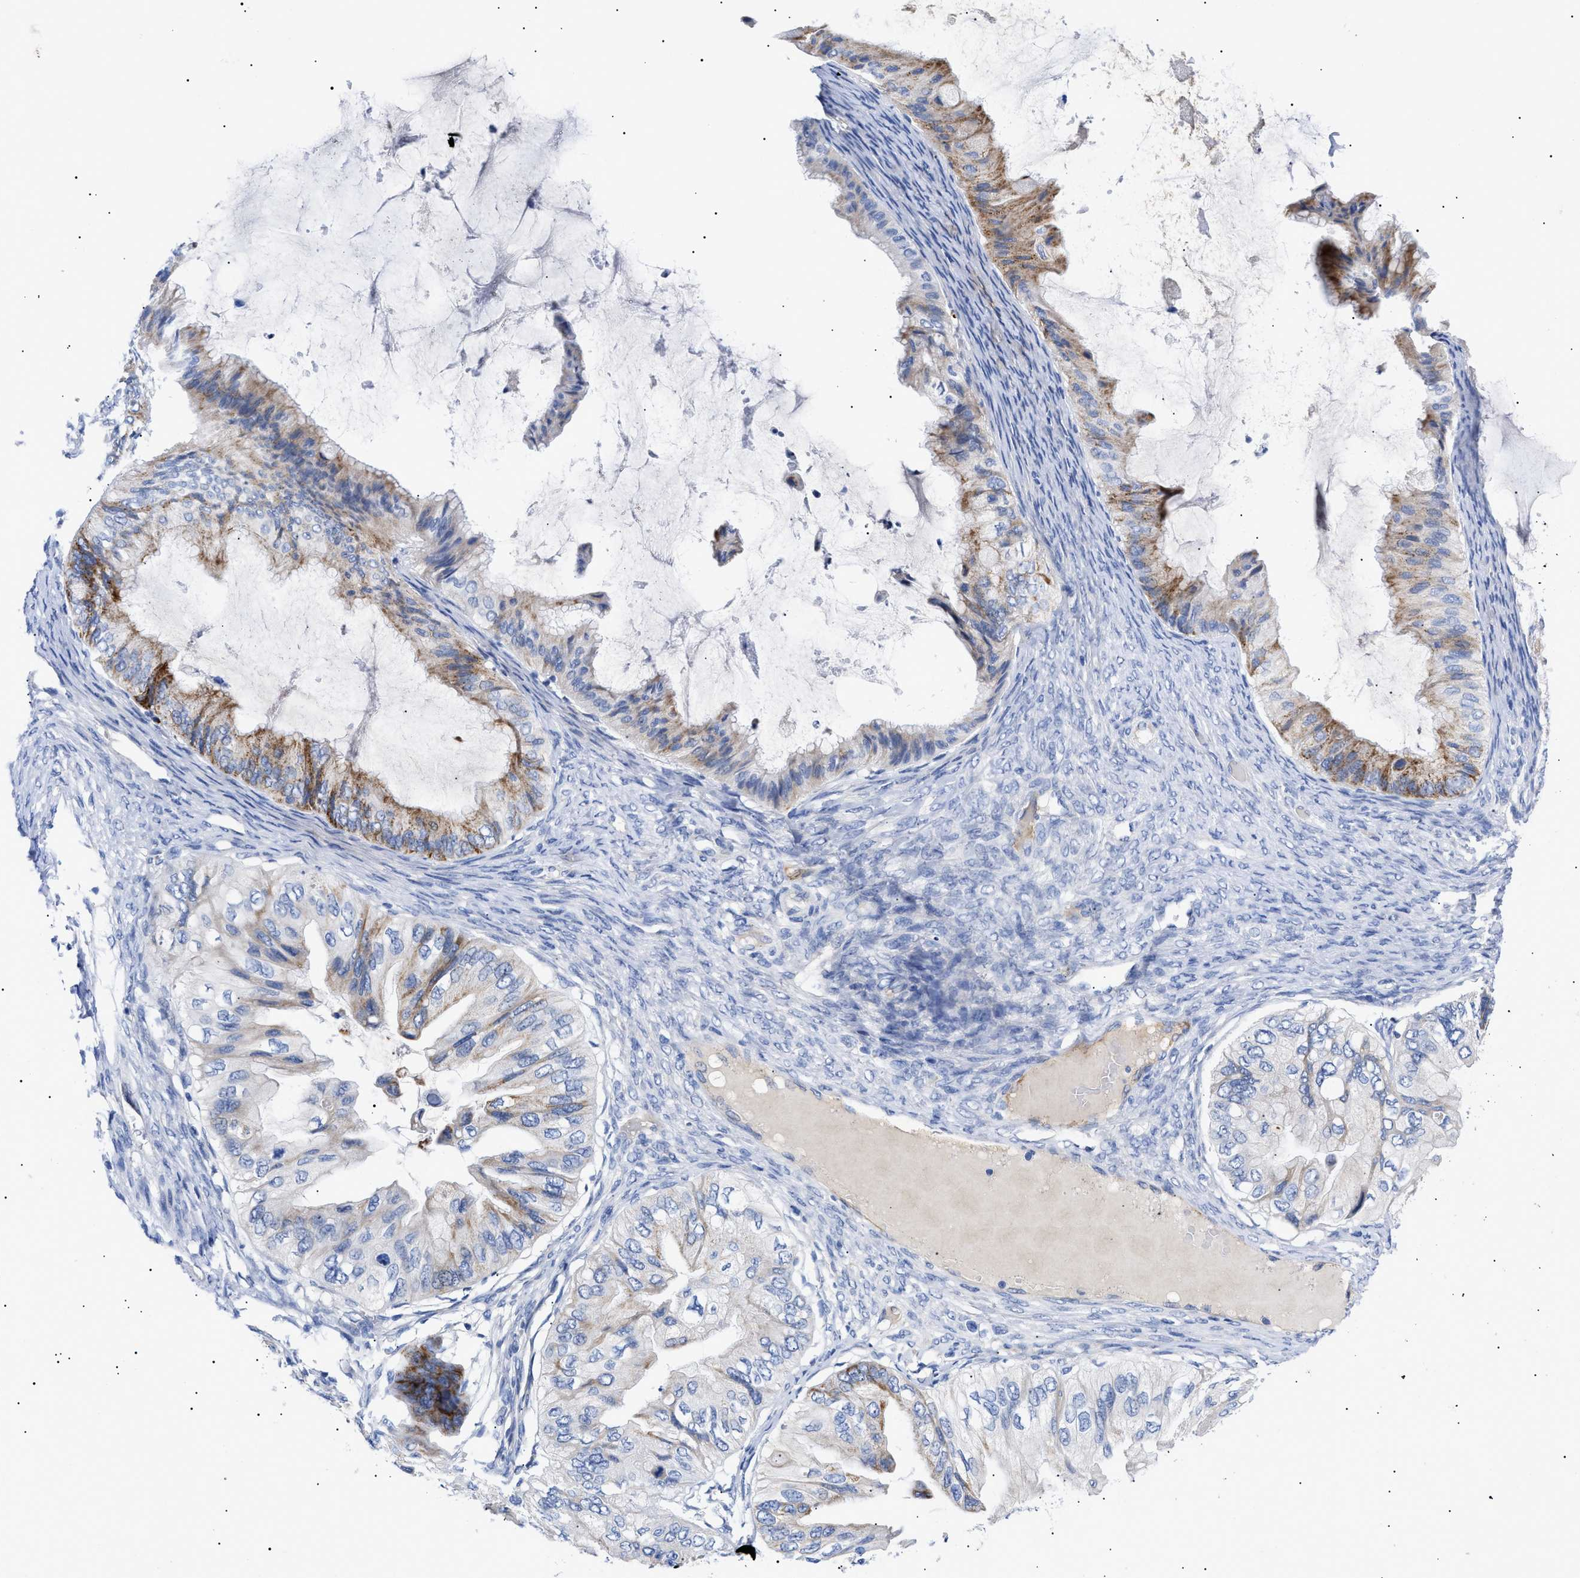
{"staining": {"intensity": "moderate", "quantity": ">75%", "location": "cytoplasmic/membranous"}, "tissue": "ovarian cancer", "cell_type": "Tumor cells", "image_type": "cancer", "snomed": [{"axis": "morphology", "description": "Cystadenocarcinoma, mucinous, NOS"}, {"axis": "topography", "description": "Ovary"}], "caption": "Ovarian cancer stained with a brown dye shows moderate cytoplasmic/membranous positive positivity in approximately >75% of tumor cells.", "gene": "ACKR1", "patient": {"sex": "female", "age": 61}}